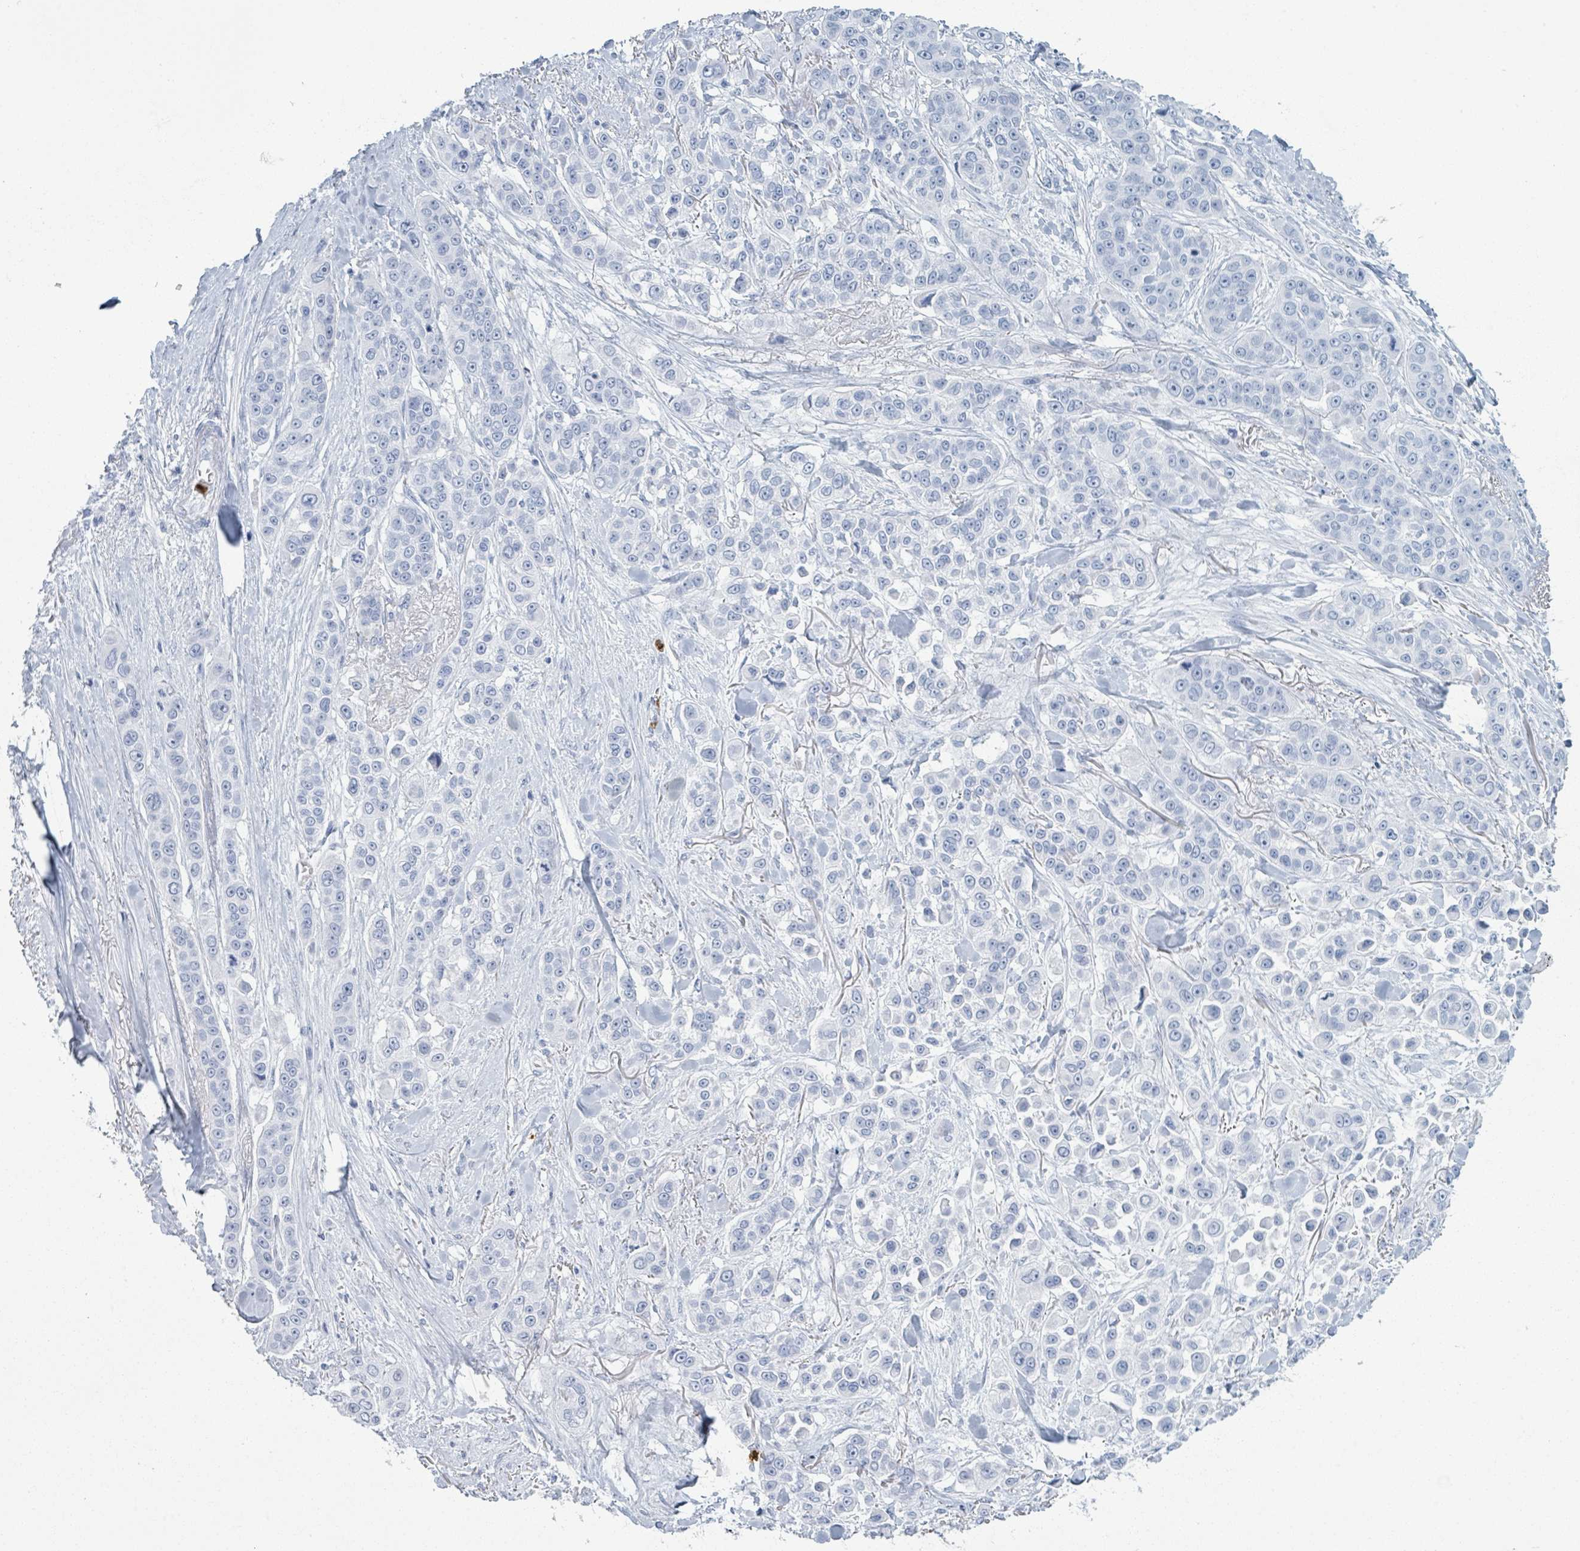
{"staining": {"intensity": "negative", "quantity": "none", "location": "none"}, "tissue": "skin cancer", "cell_type": "Tumor cells", "image_type": "cancer", "snomed": [{"axis": "morphology", "description": "Squamous cell carcinoma, NOS"}, {"axis": "topography", "description": "Skin"}], "caption": "The micrograph demonstrates no staining of tumor cells in skin squamous cell carcinoma. The staining is performed using DAB (3,3'-diaminobenzidine) brown chromogen with nuclei counter-stained in using hematoxylin.", "gene": "DEFA4", "patient": {"sex": "male", "age": 67}}